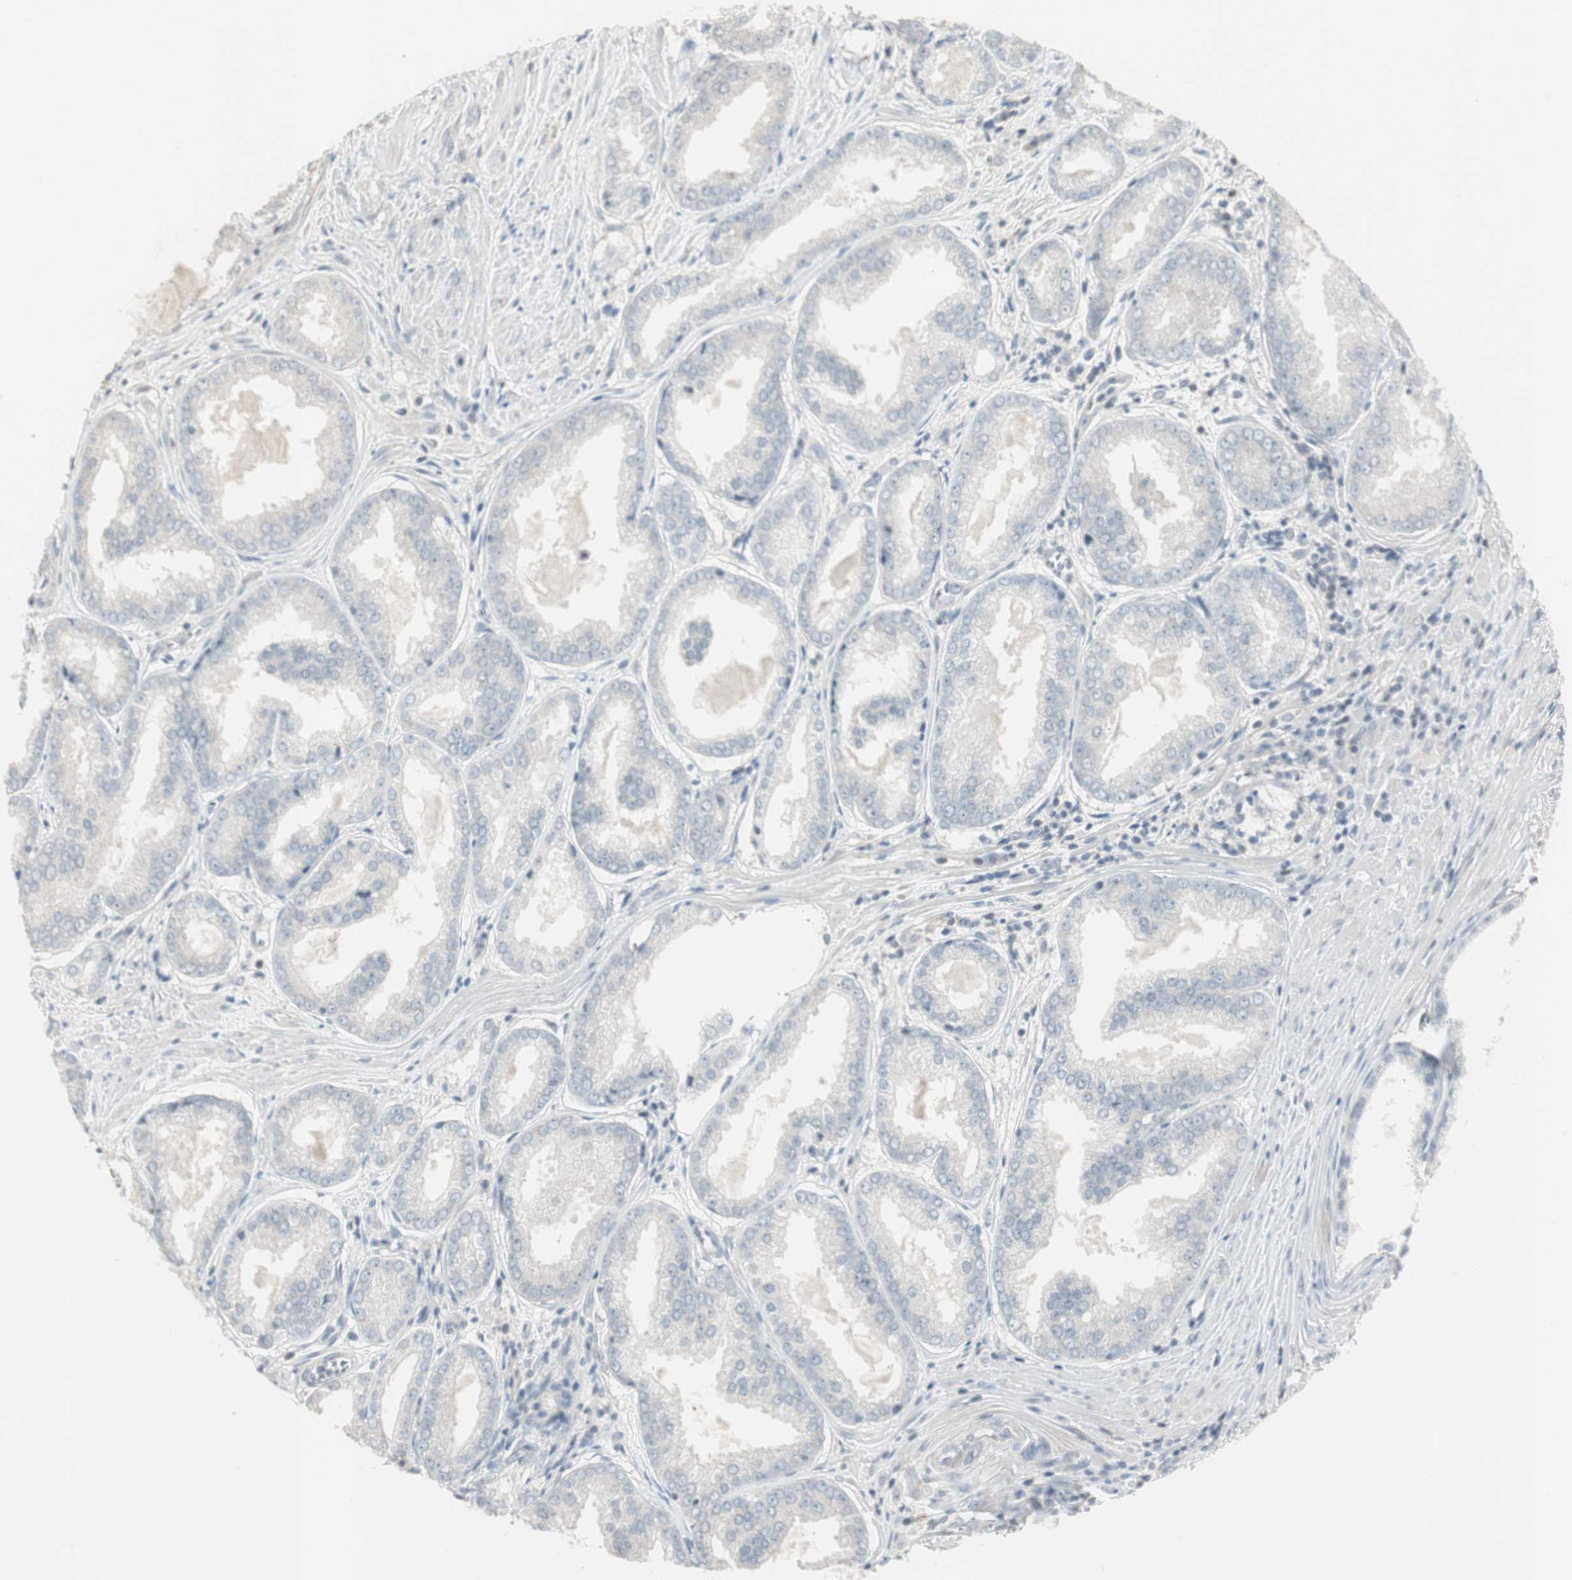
{"staining": {"intensity": "negative", "quantity": "none", "location": "none"}, "tissue": "prostate cancer", "cell_type": "Tumor cells", "image_type": "cancer", "snomed": [{"axis": "morphology", "description": "Adenocarcinoma, Low grade"}, {"axis": "topography", "description": "Prostate"}], "caption": "There is no significant staining in tumor cells of prostate cancer (adenocarcinoma (low-grade)).", "gene": "PDZK1", "patient": {"sex": "male", "age": 64}}